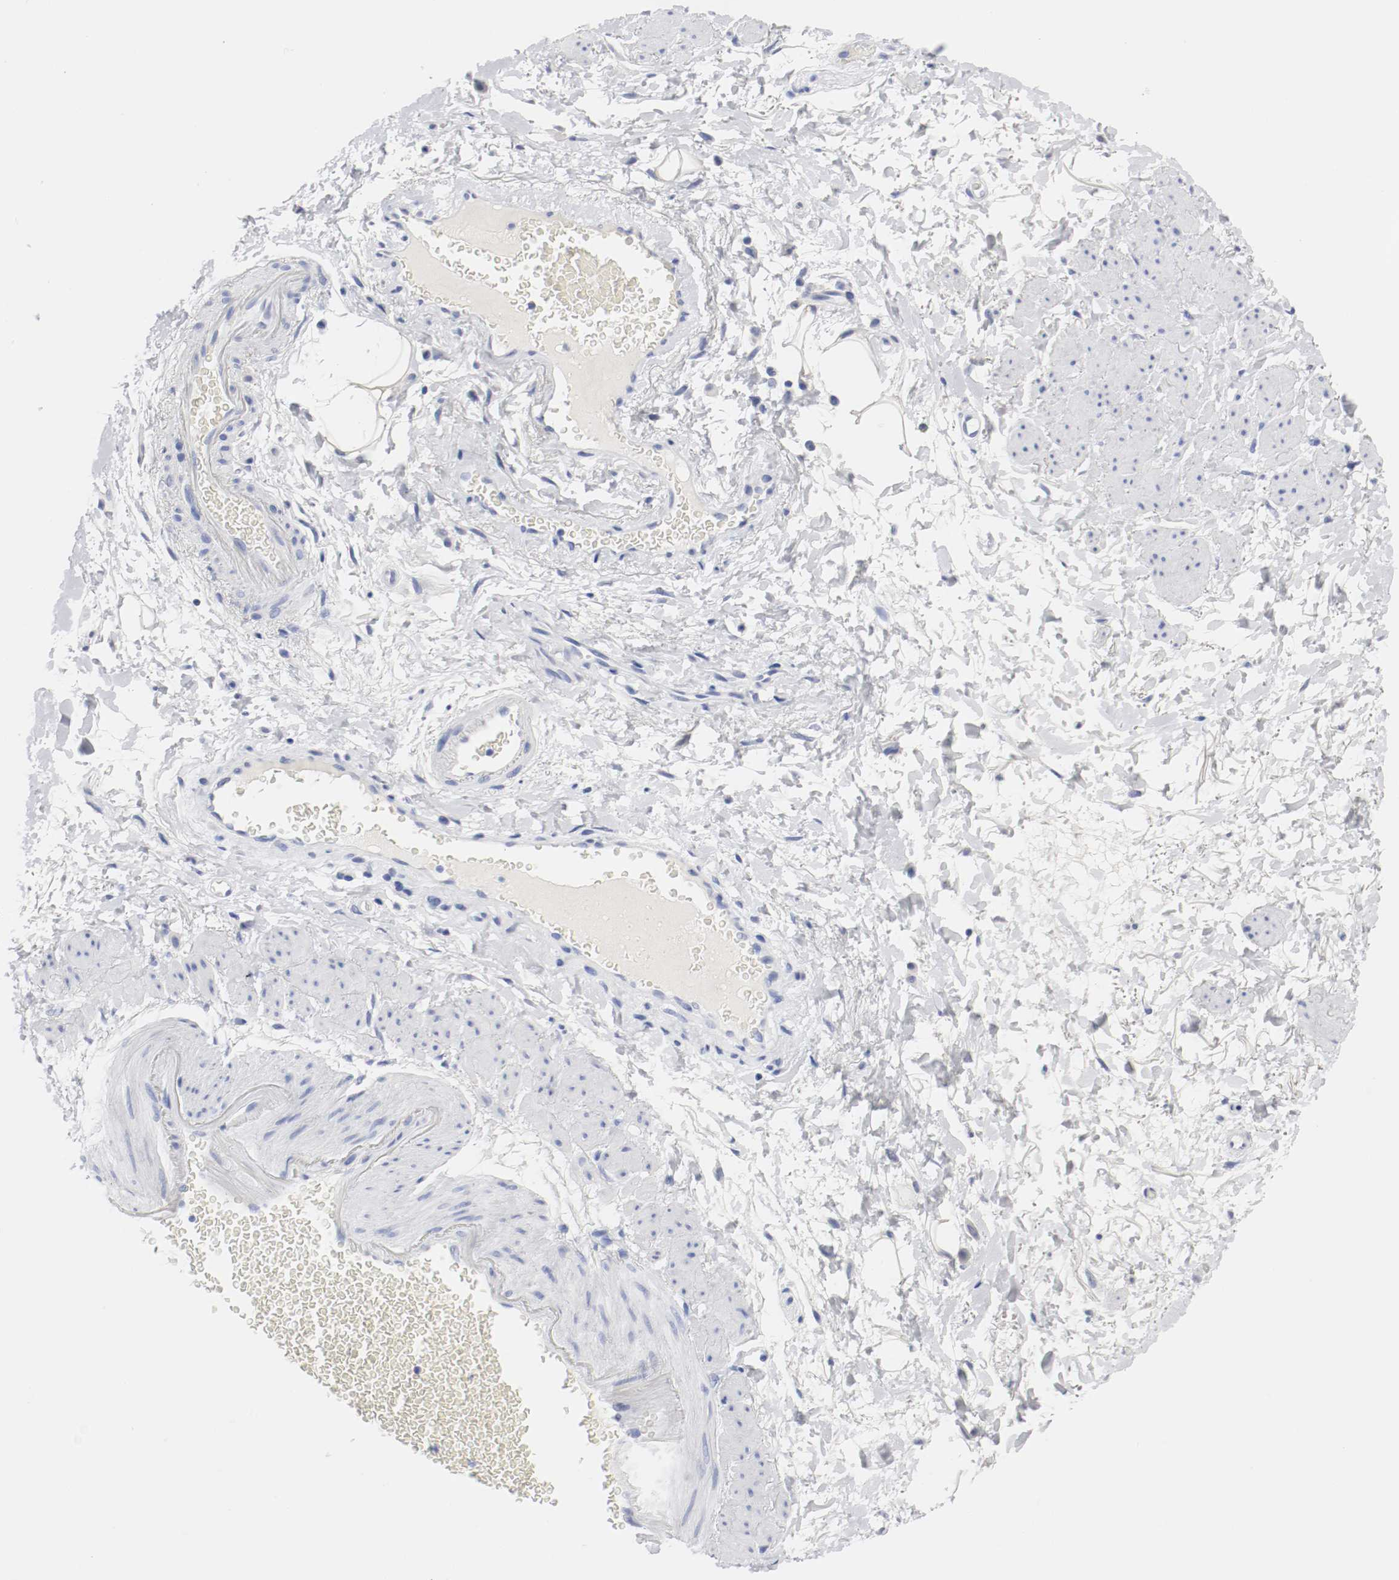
{"staining": {"intensity": "negative", "quantity": "none", "location": "none"}, "tissue": "adipose tissue", "cell_type": "Adipocytes", "image_type": "normal", "snomed": [{"axis": "morphology", "description": "Normal tissue, NOS"}, {"axis": "topography", "description": "Soft tissue"}, {"axis": "topography", "description": "Peripheral nerve tissue"}], "caption": "Immunohistochemistry (IHC) image of normal adipose tissue: adipose tissue stained with DAB reveals no significant protein positivity in adipocytes. Brightfield microscopy of IHC stained with DAB (brown) and hematoxylin (blue), captured at high magnification.", "gene": "GAD1", "patient": {"sex": "female", "age": 71}}